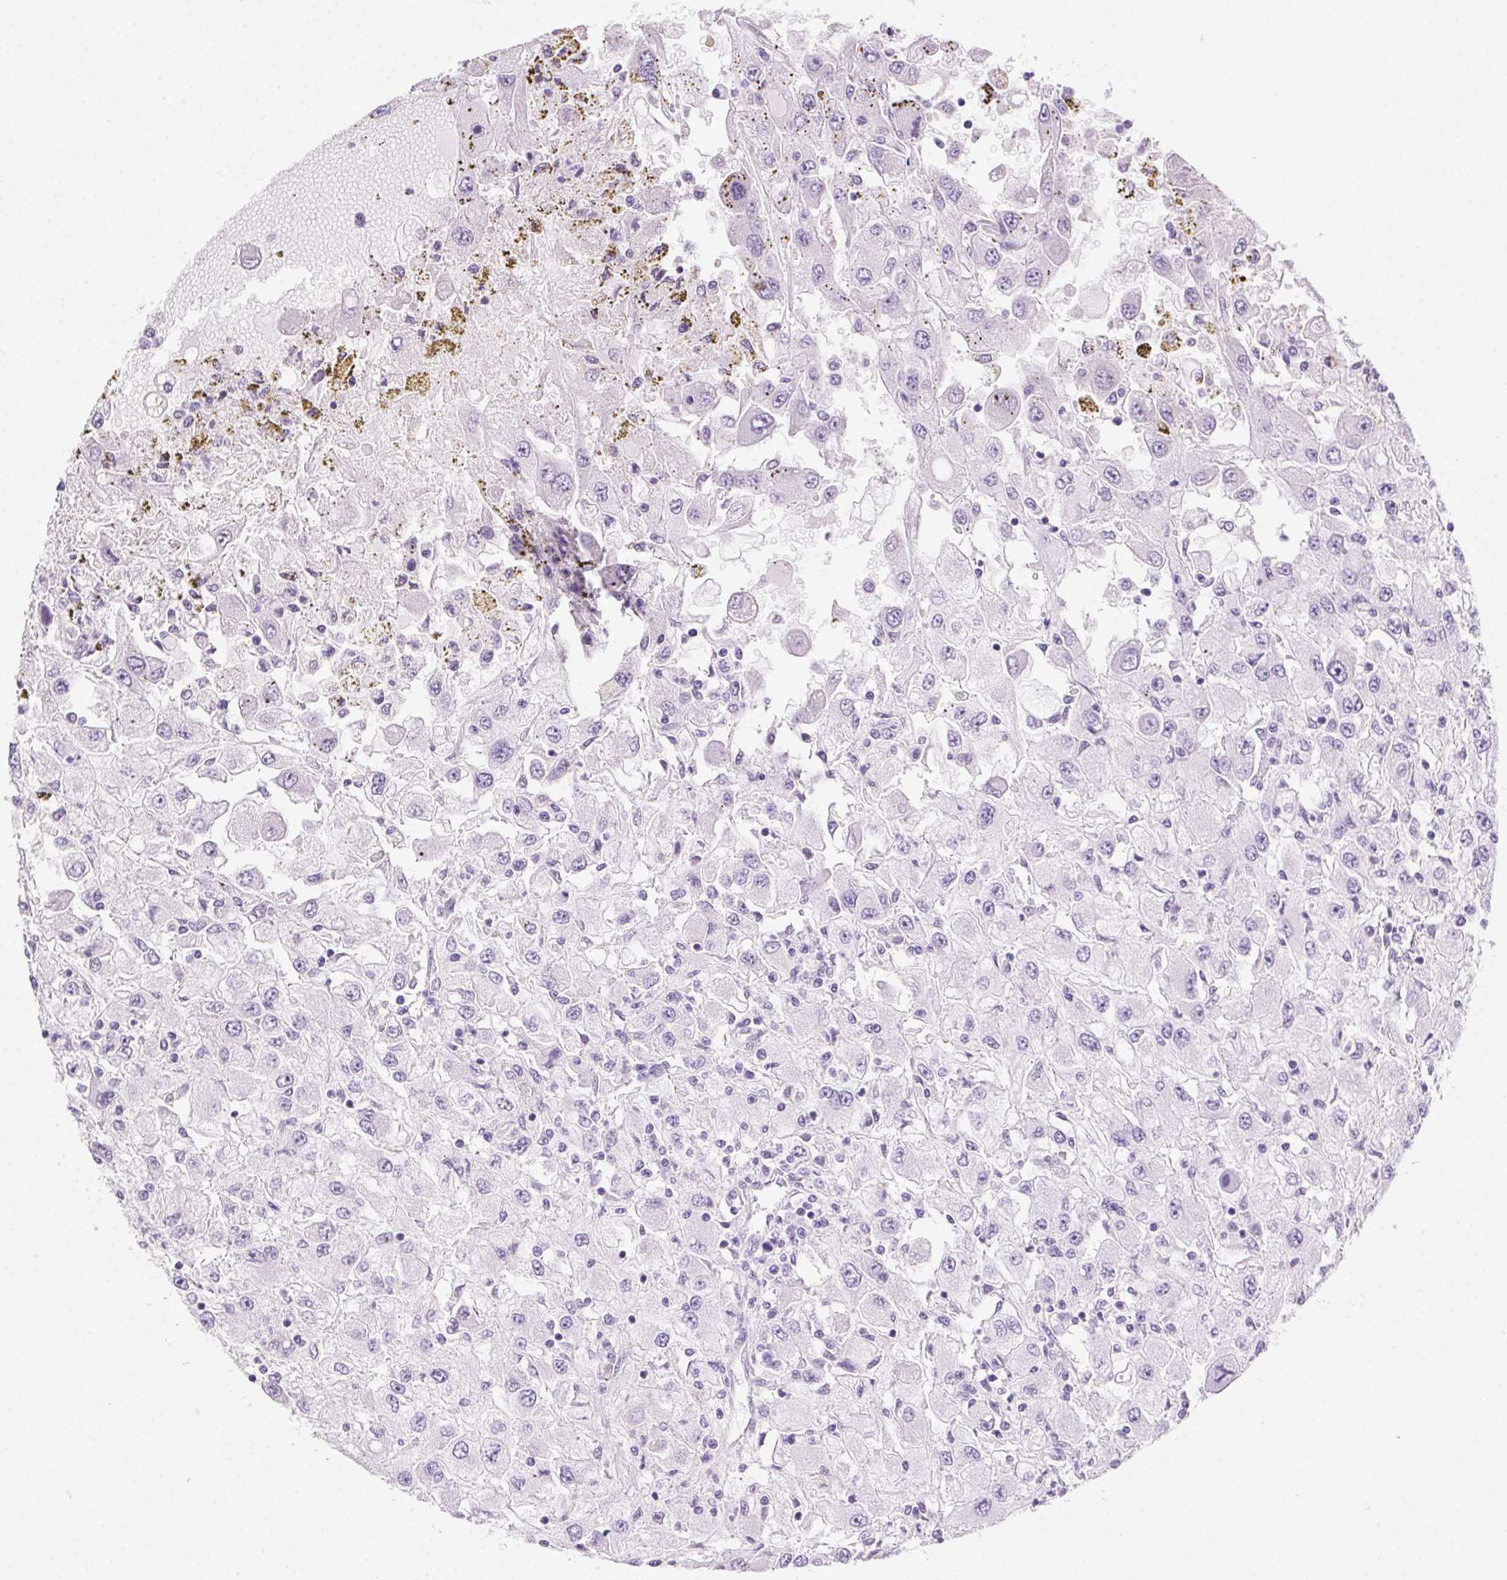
{"staining": {"intensity": "negative", "quantity": "none", "location": "none"}, "tissue": "renal cancer", "cell_type": "Tumor cells", "image_type": "cancer", "snomed": [{"axis": "morphology", "description": "Adenocarcinoma, NOS"}, {"axis": "topography", "description": "Kidney"}], "caption": "Immunohistochemistry photomicrograph of neoplastic tissue: renal adenocarcinoma stained with DAB (3,3'-diaminobenzidine) exhibits no significant protein expression in tumor cells.", "gene": "CLDN10", "patient": {"sex": "female", "age": 67}}